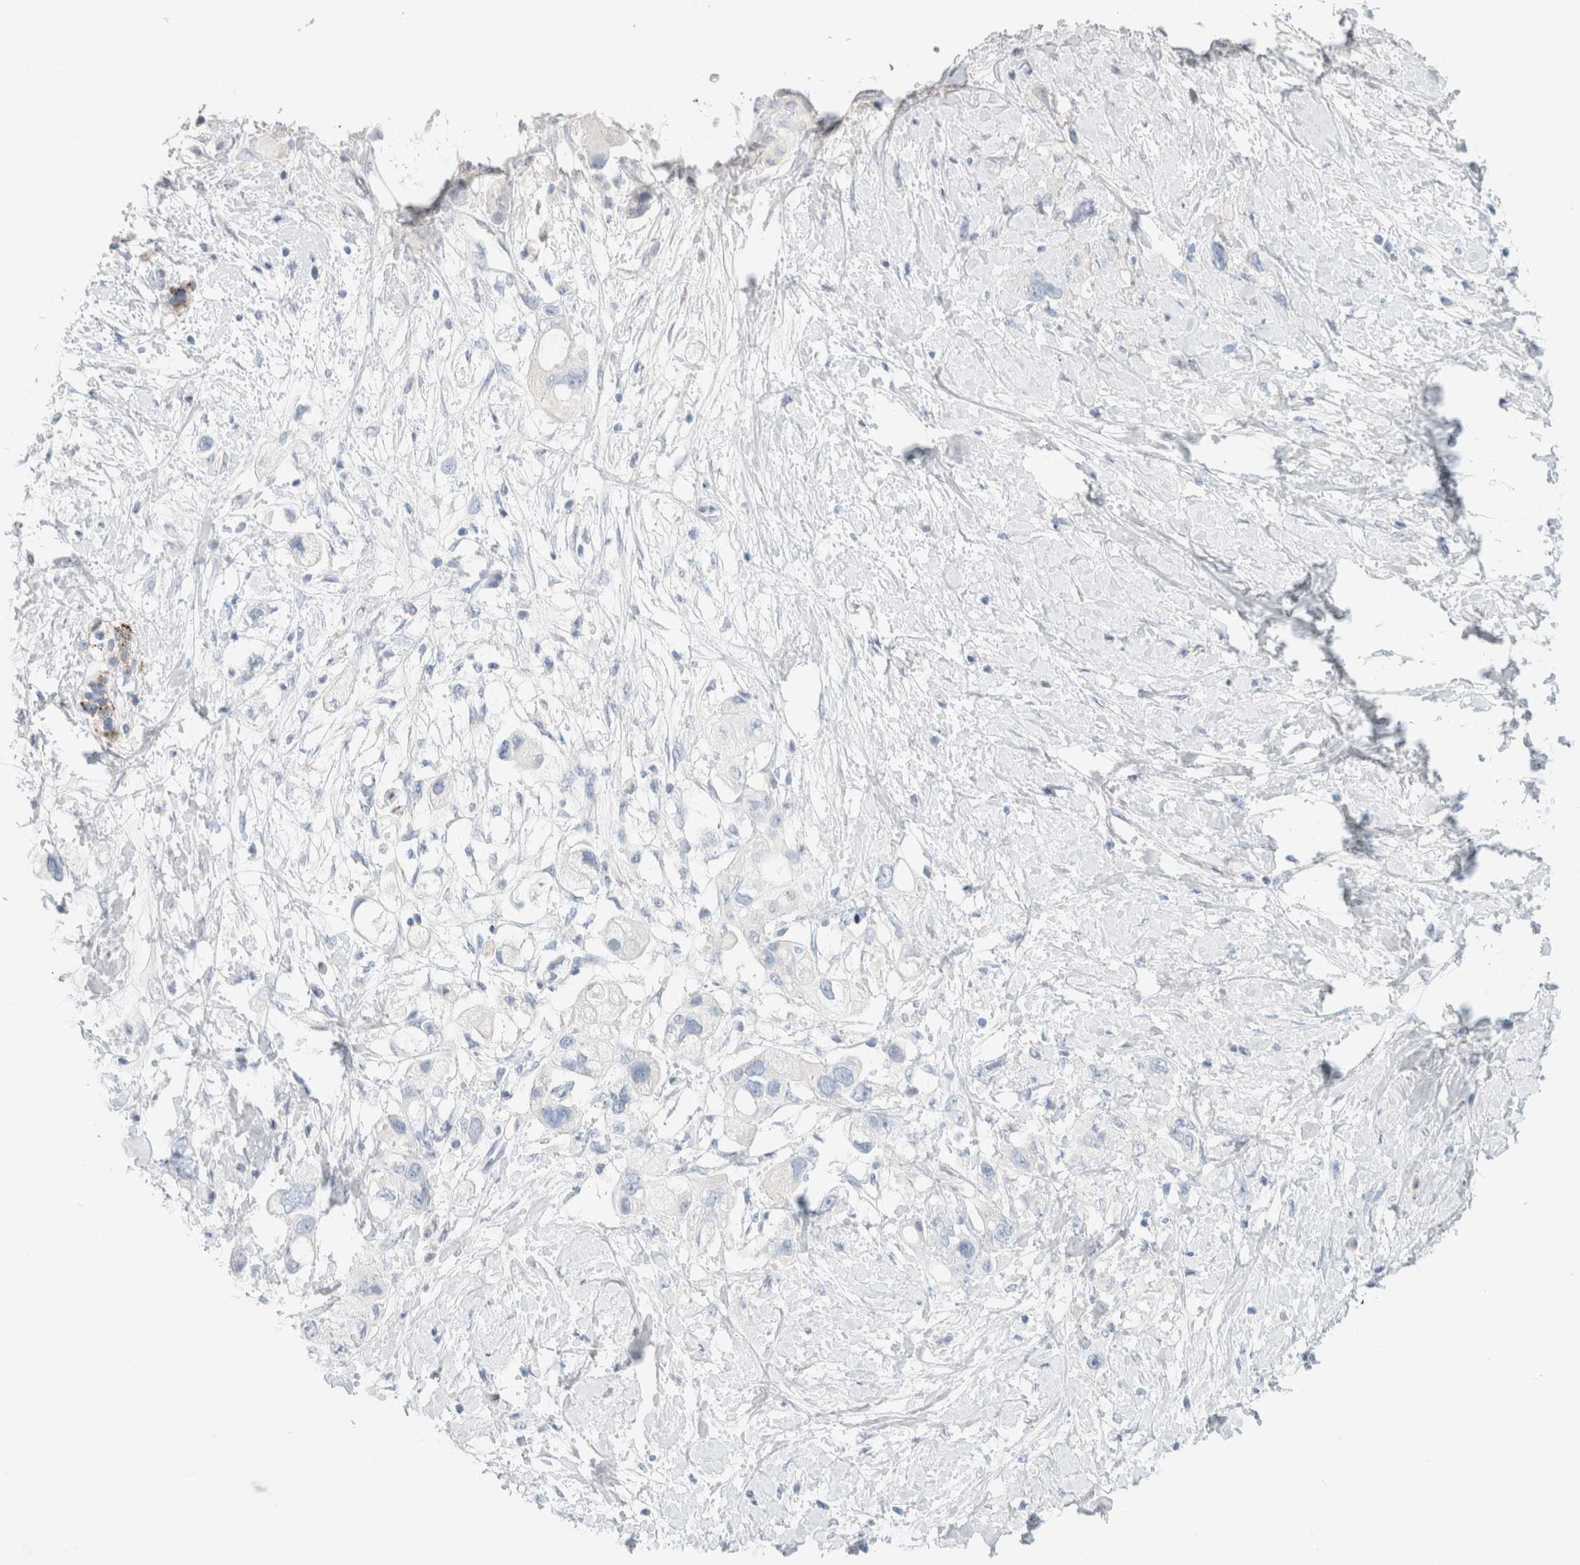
{"staining": {"intensity": "negative", "quantity": "none", "location": "none"}, "tissue": "pancreatic cancer", "cell_type": "Tumor cells", "image_type": "cancer", "snomed": [{"axis": "morphology", "description": "Adenocarcinoma, NOS"}, {"axis": "topography", "description": "Pancreas"}], "caption": "An image of human pancreatic cancer (adenocarcinoma) is negative for staining in tumor cells.", "gene": "CPQ", "patient": {"sex": "female", "age": 56}}